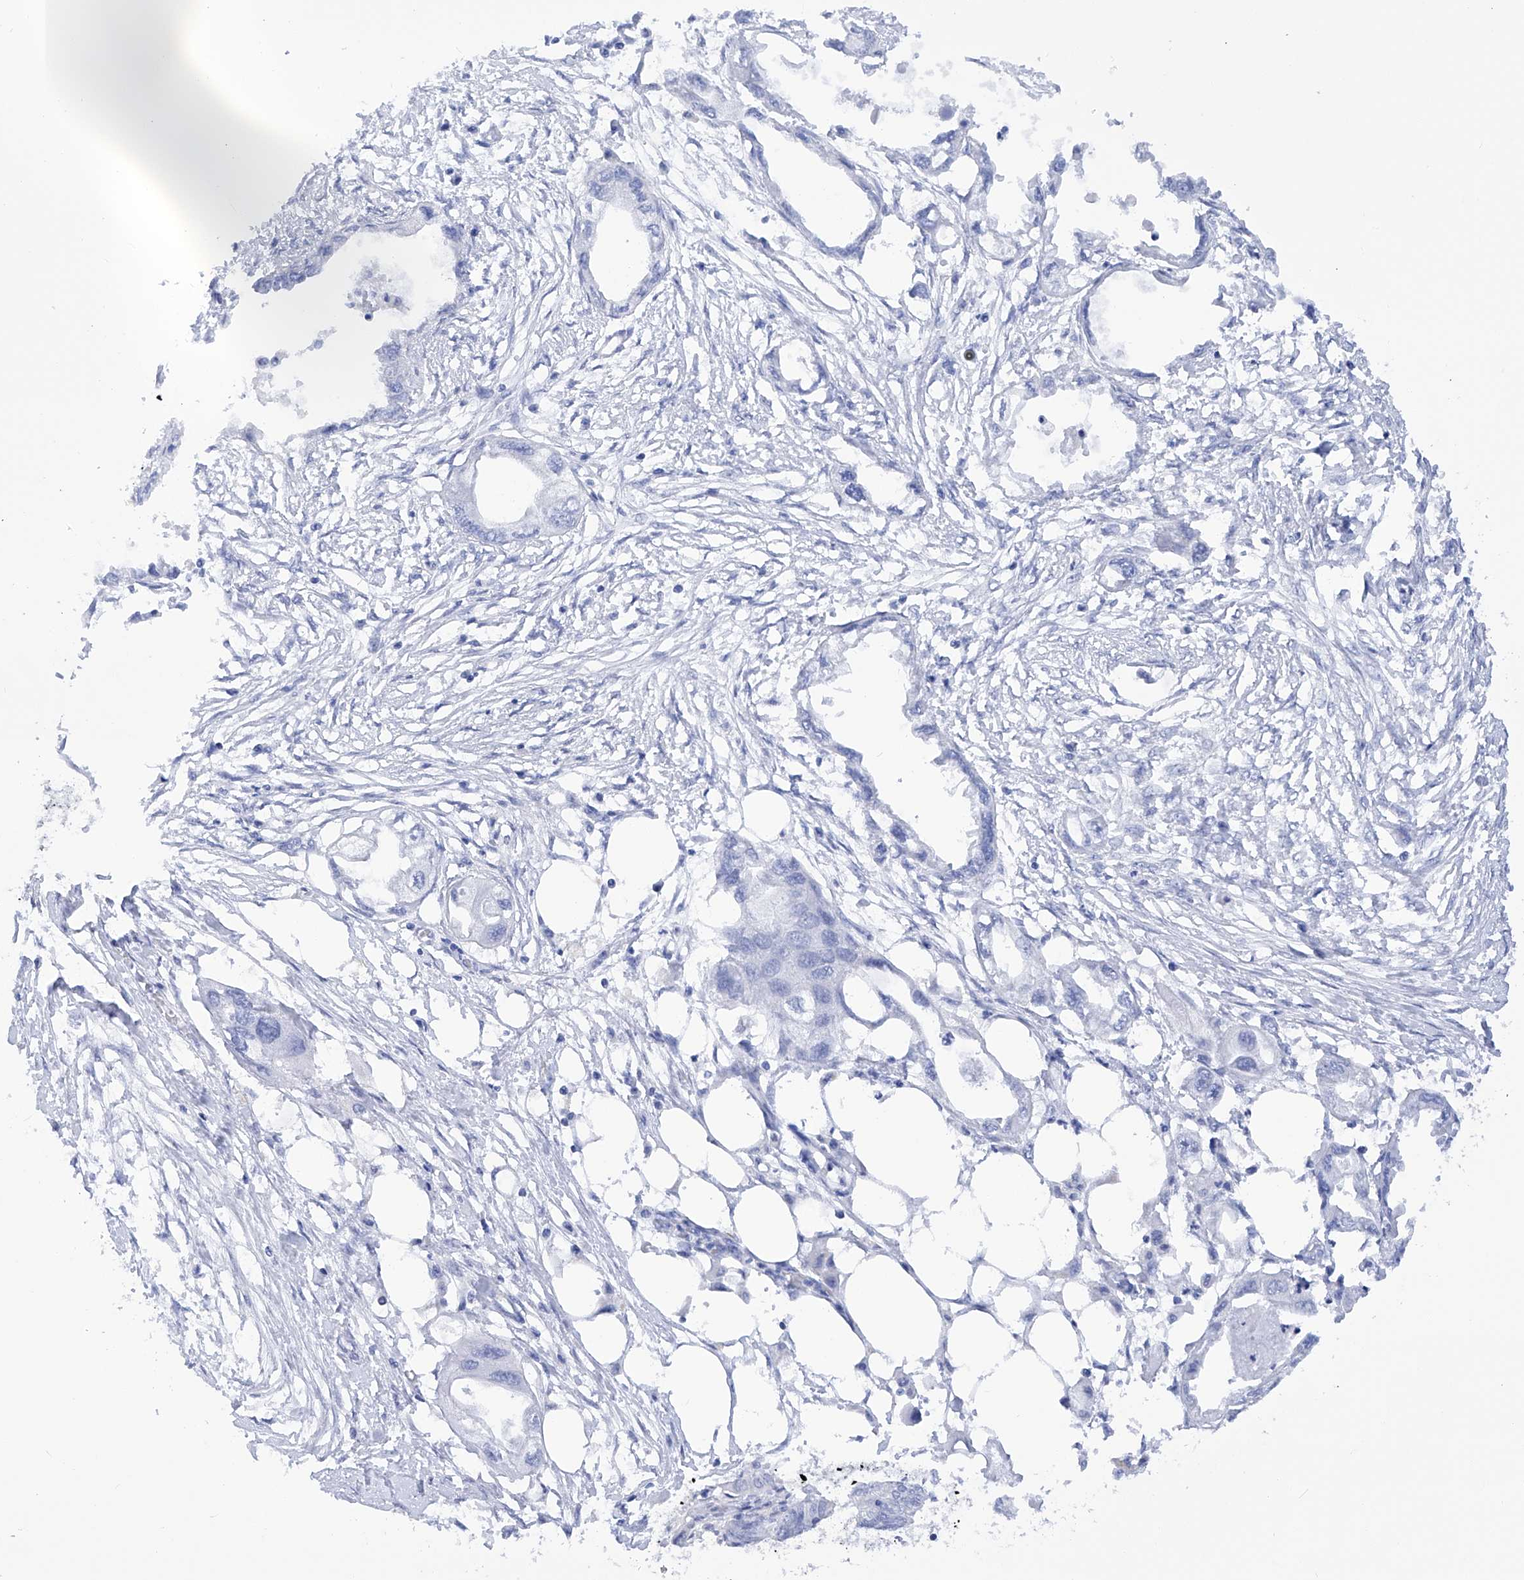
{"staining": {"intensity": "negative", "quantity": "none", "location": "none"}, "tissue": "endometrial cancer", "cell_type": "Tumor cells", "image_type": "cancer", "snomed": [{"axis": "morphology", "description": "Adenocarcinoma, NOS"}, {"axis": "morphology", "description": "Adenocarcinoma, metastatic, NOS"}, {"axis": "topography", "description": "Adipose tissue"}, {"axis": "topography", "description": "Endometrium"}], "caption": "Protein analysis of endometrial cancer (metastatic adenocarcinoma) exhibits no significant positivity in tumor cells.", "gene": "FLG", "patient": {"sex": "female", "age": 67}}